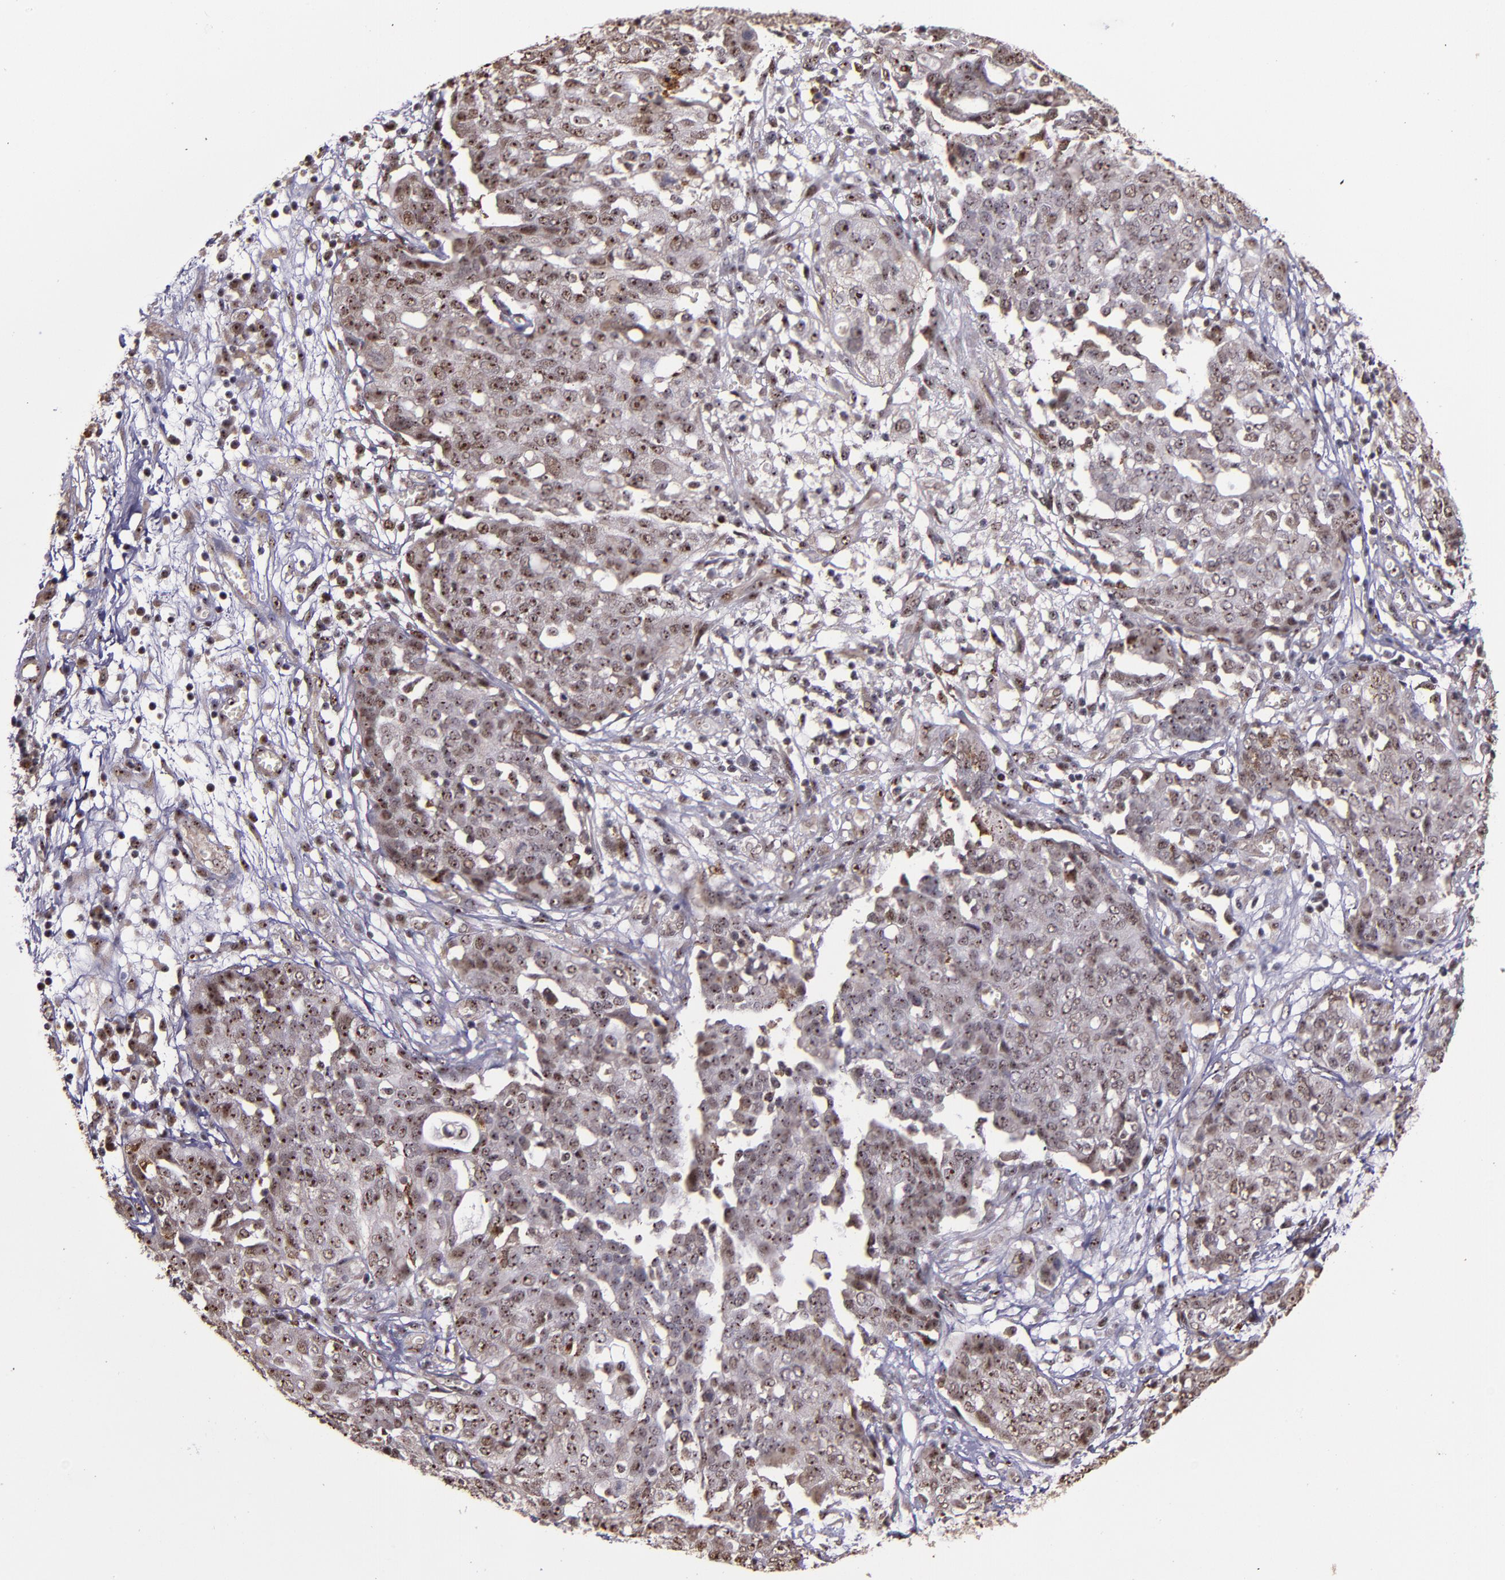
{"staining": {"intensity": "moderate", "quantity": ">75%", "location": "cytoplasmic/membranous,nuclear"}, "tissue": "ovarian cancer", "cell_type": "Tumor cells", "image_type": "cancer", "snomed": [{"axis": "morphology", "description": "Cystadenocarcinoma, serous, NOS"}, {"axis": "topography", "description": "Soft tissue"}, {"axis": "topography", "description": "Ovary"}], "caption": "Immunohistochemical staining of ovarian cancer demonstrates medium levels of moderate cytoplasmic/membranous and nuclear protein staining in about >75% of tumor cells. The protein of interest is shown in brown color, while the nuclei are stained blue.", "gene": "CECR2", "patient": {"sex": "female", "age": 57}}